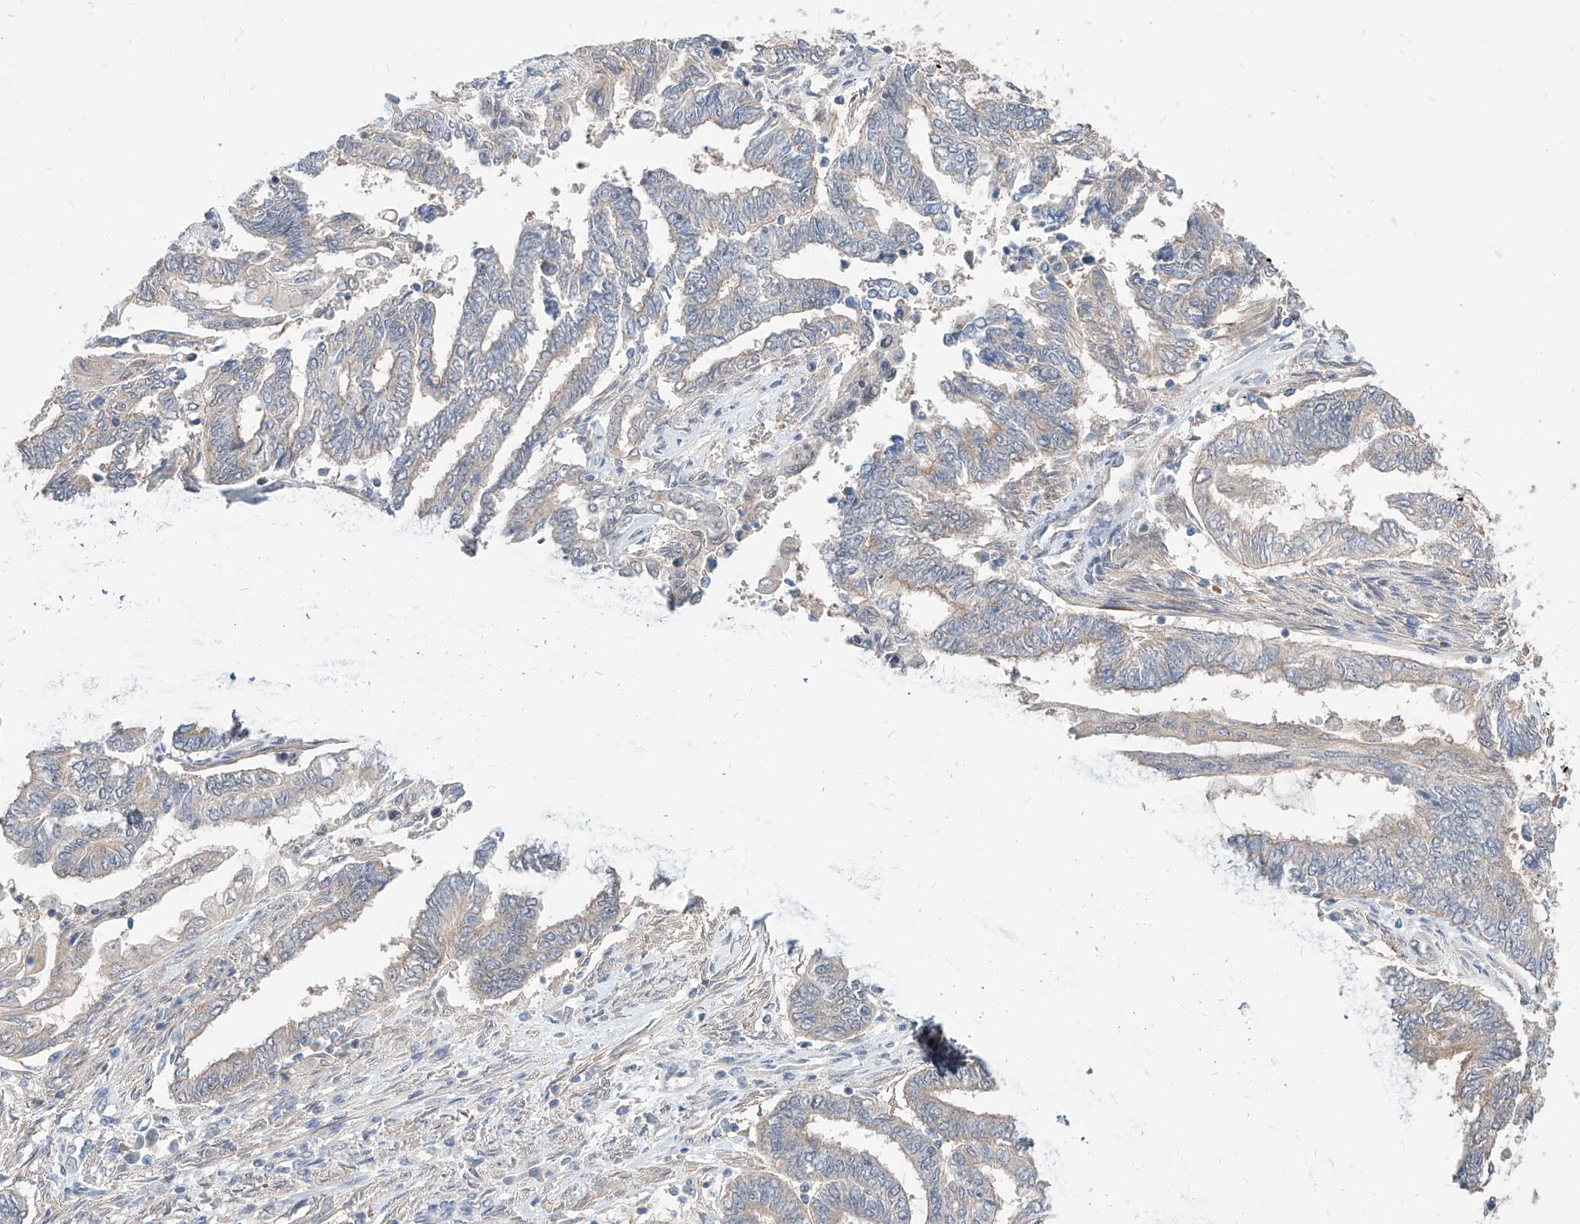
{"staining": {"intensity": "negative", "quantity": "none", "location": "none"}, "tissue": "endometrial cancer", "cell_type": "Tumor cells", "image_type": "cancer", "snomed": [{"axis": "morphology", "description": "Adenocarcinoma, NOS"}, {"axis": "topography", "description": "Uterus"}, {"axis": "topography", "description": "Endometrium"}], "caption": "IHC histopathology image of neoplastic tissue: endometrial adenocarcinoma stained with DAB reveals no significant protein positivity in tumor cells. (DAB immunohistochemistry (IHC), high magnification).", "gene": "TSNAX", "patient": {"sex": "female", "age": 70}}